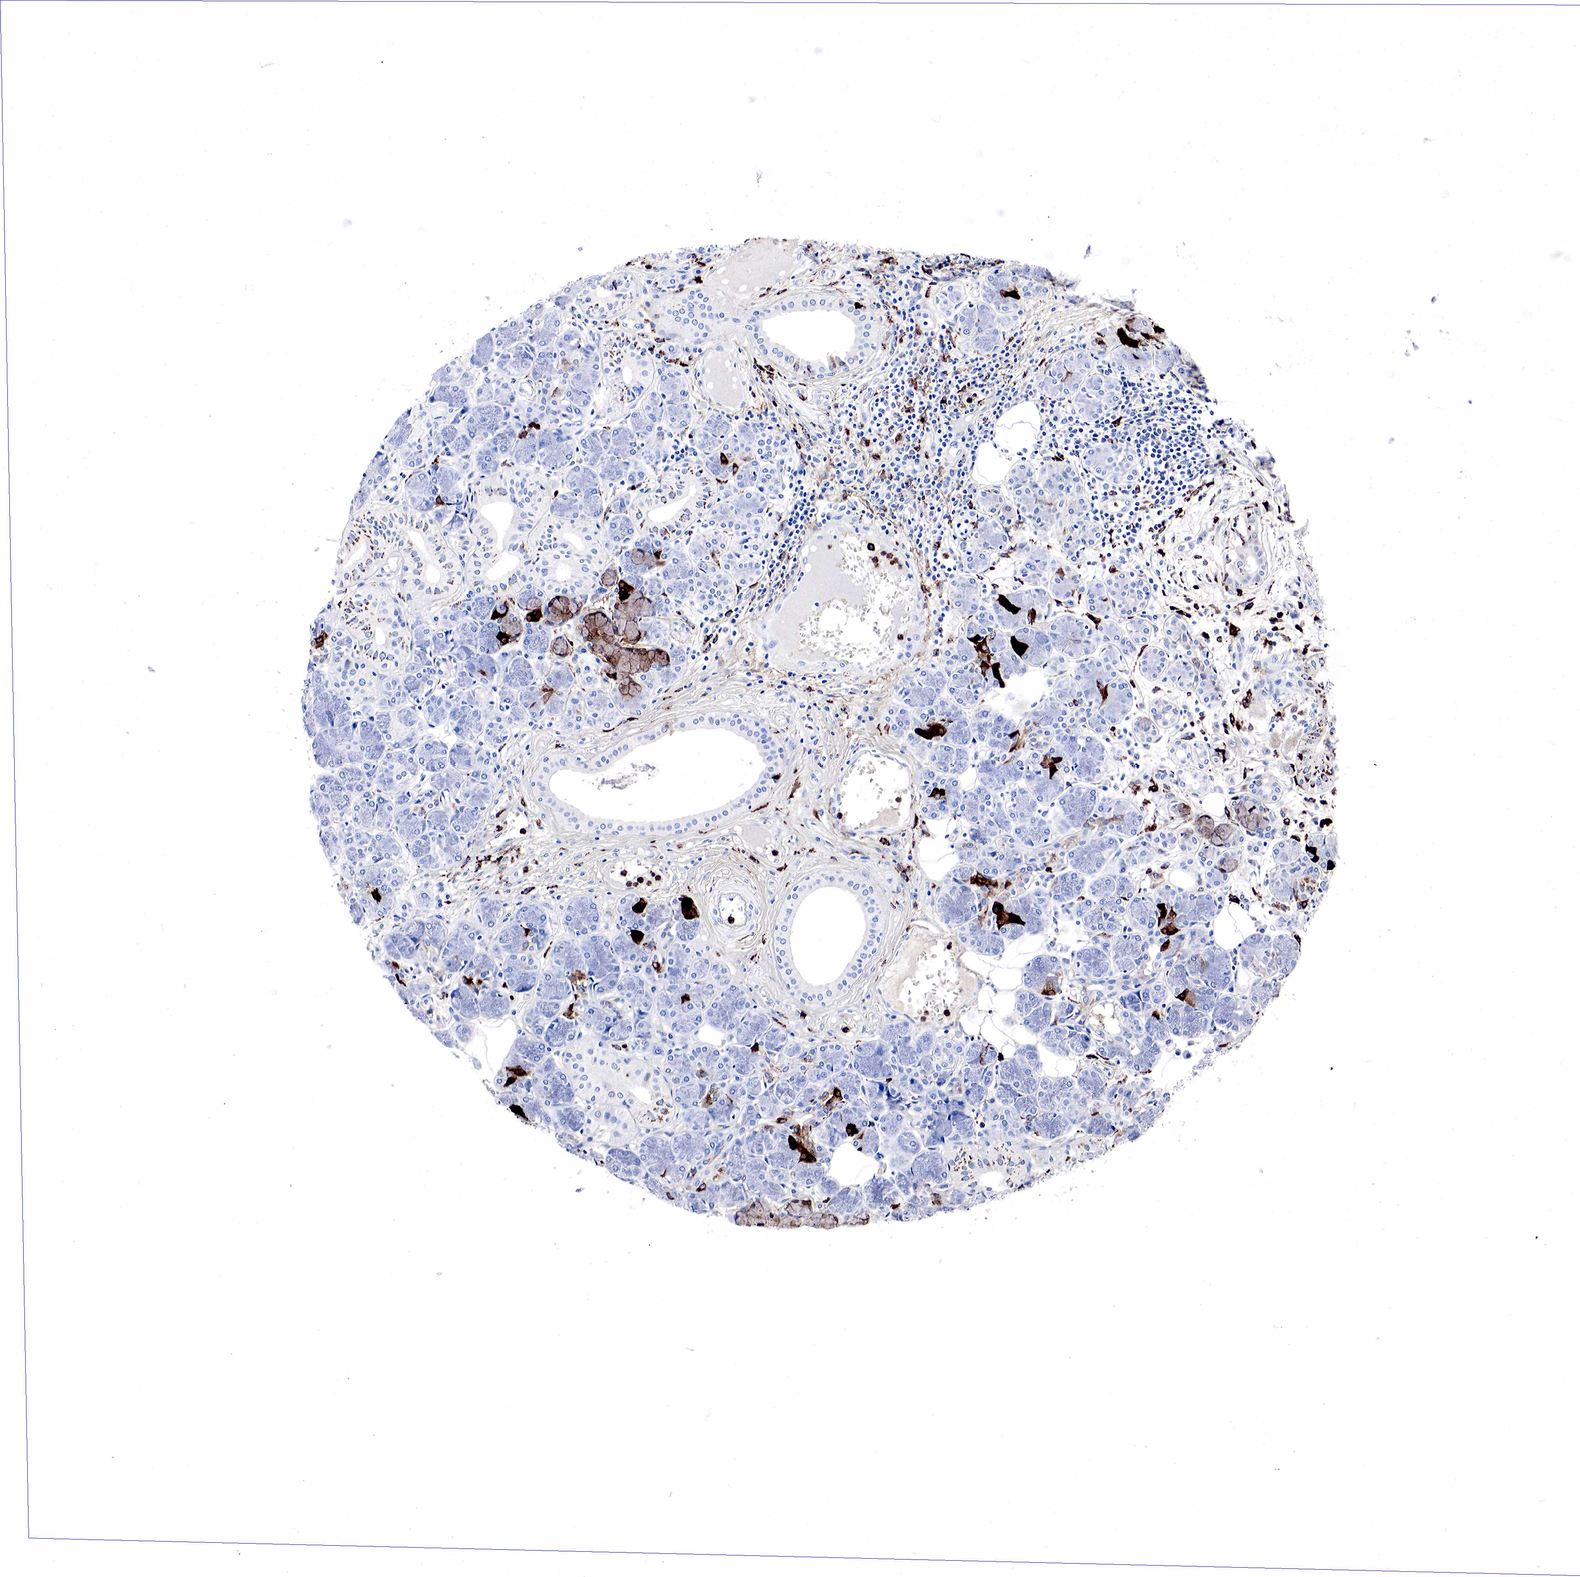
{"staining": {"intensity": "strong", "quantity": "<25%", "location": "cytoplasmic/membranous"}, "tissue": "salivary gland", "cell_type": "Glandular cells", "image_type": "normal", "snomed": [{"axis": "morphology", "description": "Normal tissue, NOS"}, {"axis": "topography", "description": "Salivary gland"}], "caption": "Strong cytoplasmic/membranous staining is present in approximately <25% of glandular cells in unremarkable salivary gland.", "gene": "LYZ", "patient": {"sex": "male", "age": 54}}